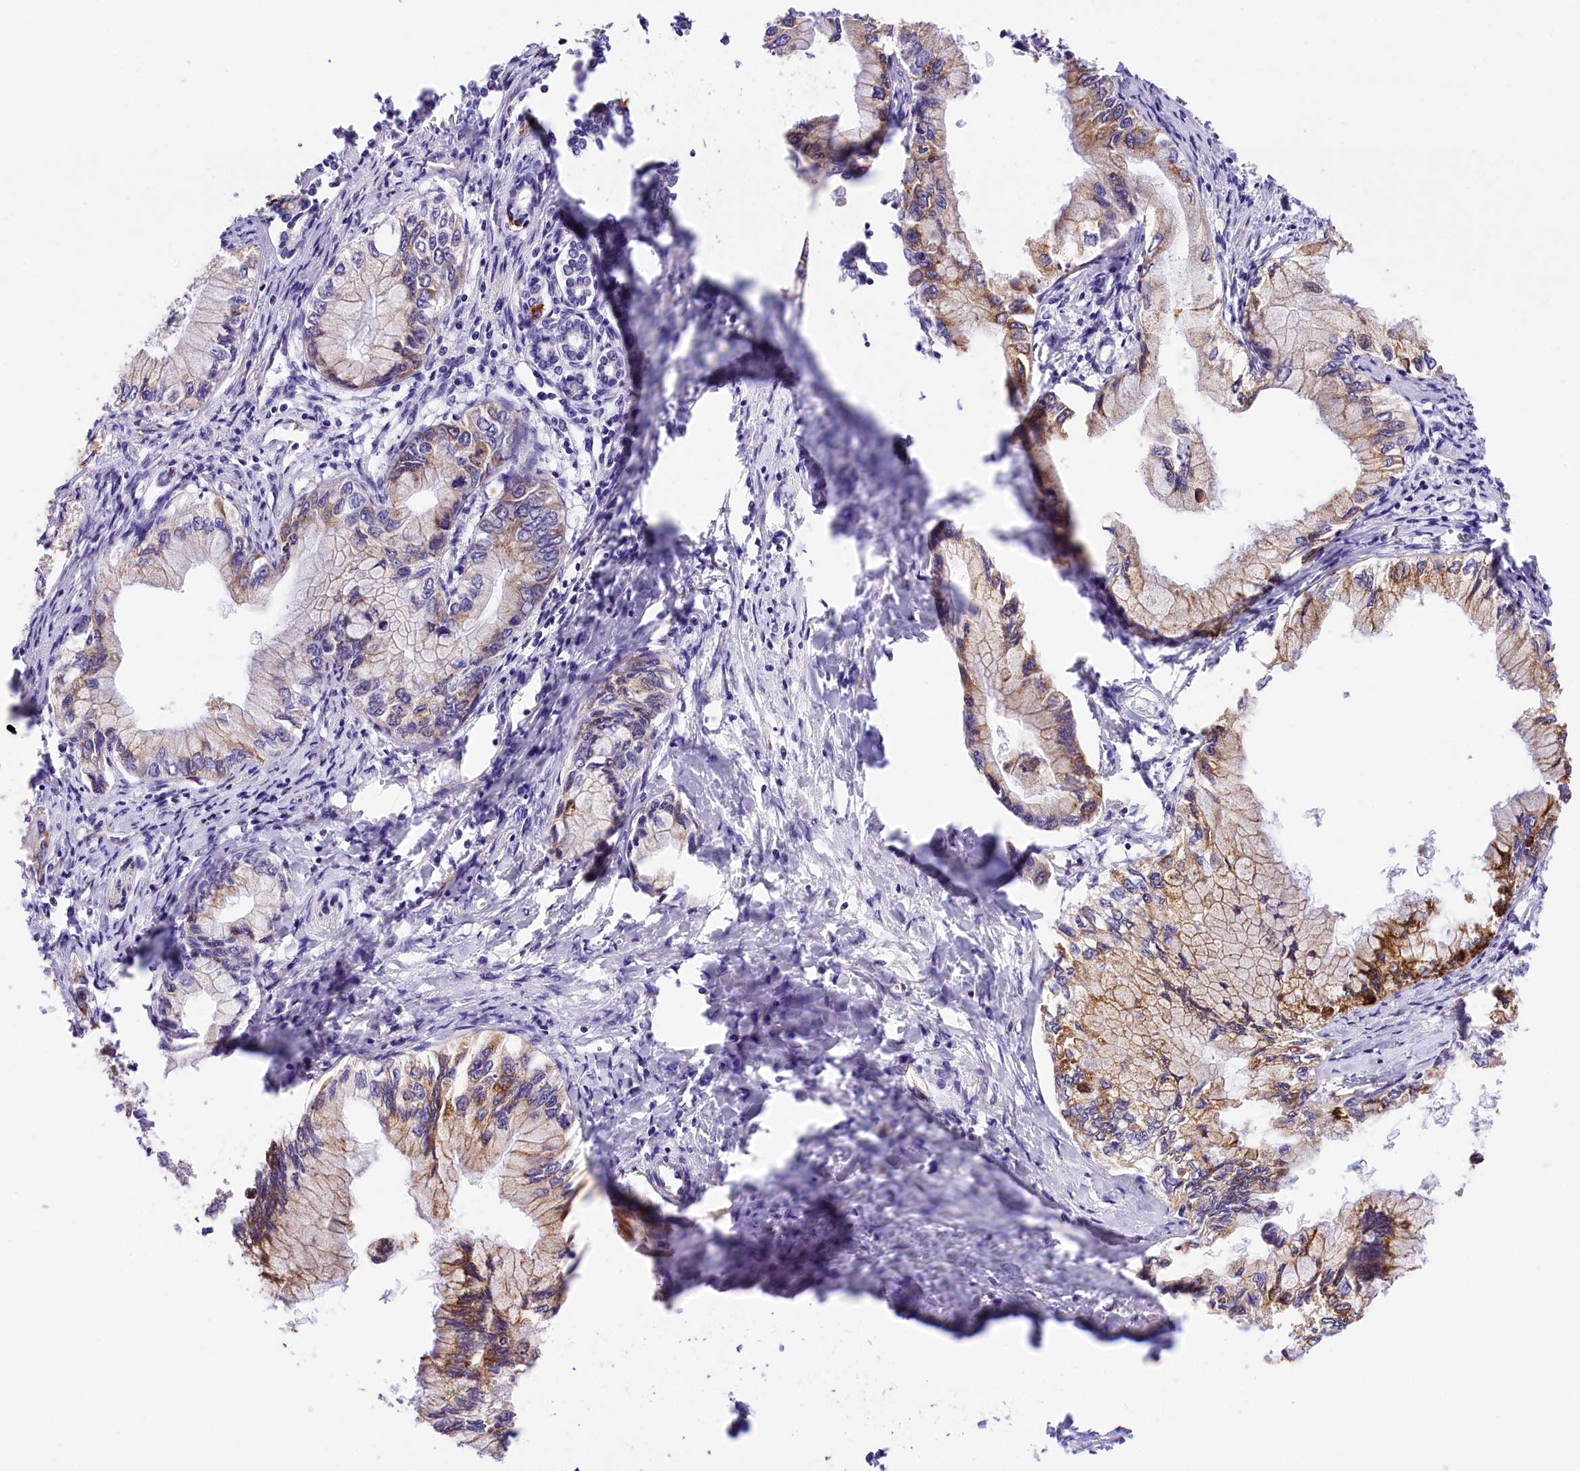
{"staining": {"intensity": "moderate", "quantity": "25%-75%", "location": "cytoplasmic/membranous"}, "tissue": "pancreatic cancer", "cell_type": "Tumor cells", "image_type": "cancer", "snomed": [{"axis": "morphology", "description": "Adenocarcinoma, NOS"}, {"axis": "topography", "description": "Pancreas"}], "caption": "Immunohistochemistry (DAB (3,3'-diaminobenzidine)) staining of pancreatic adenocarcinoma exhibits moderate cytoplasmic/membranous protein positivity in about 25%-75% of tumor cells.", "gene": "ITGA1", "patient": {"sex": "male", "age": 48}}